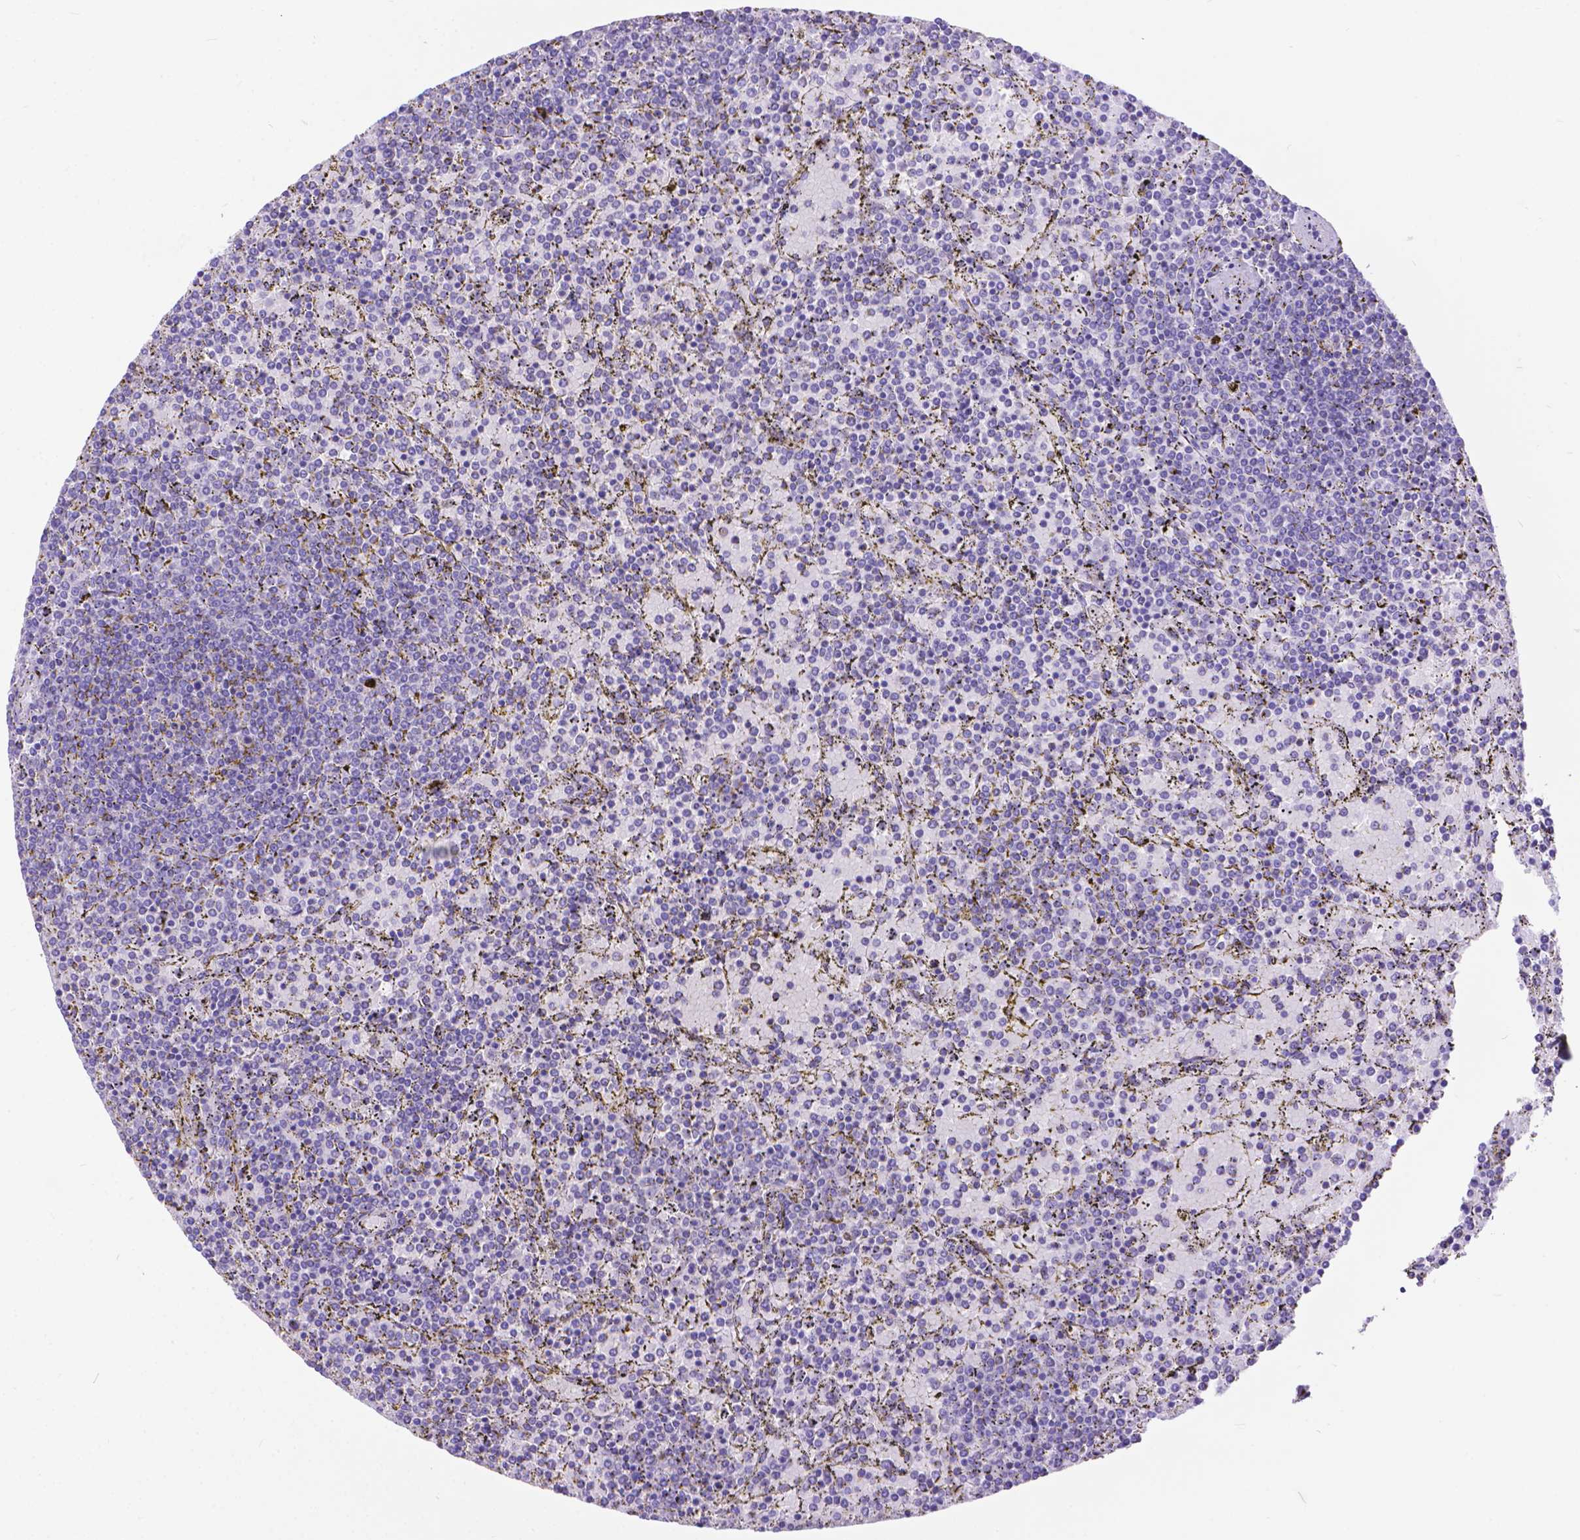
{"staining": {"intensity": "negative", "quantity": "none", "location": "none"}, "tissue": "lymphoma", "cell_type": "Tumor cells", "image_type": "cancer", "snomed": [{"axis": "morphology", "description": "Malignant lymphoma, non-Hodgkin's type, Low grade"}, {"axis": "topography", "description": "Spleen"}], "caption": "Immunohistochemical staining of low-grade malignant lymphoma, non-Hodgkin's type reveals no significant positivity in tumor cells.", "gene": "DHRS2", "patient": {"sex": "female", "age": 77}}